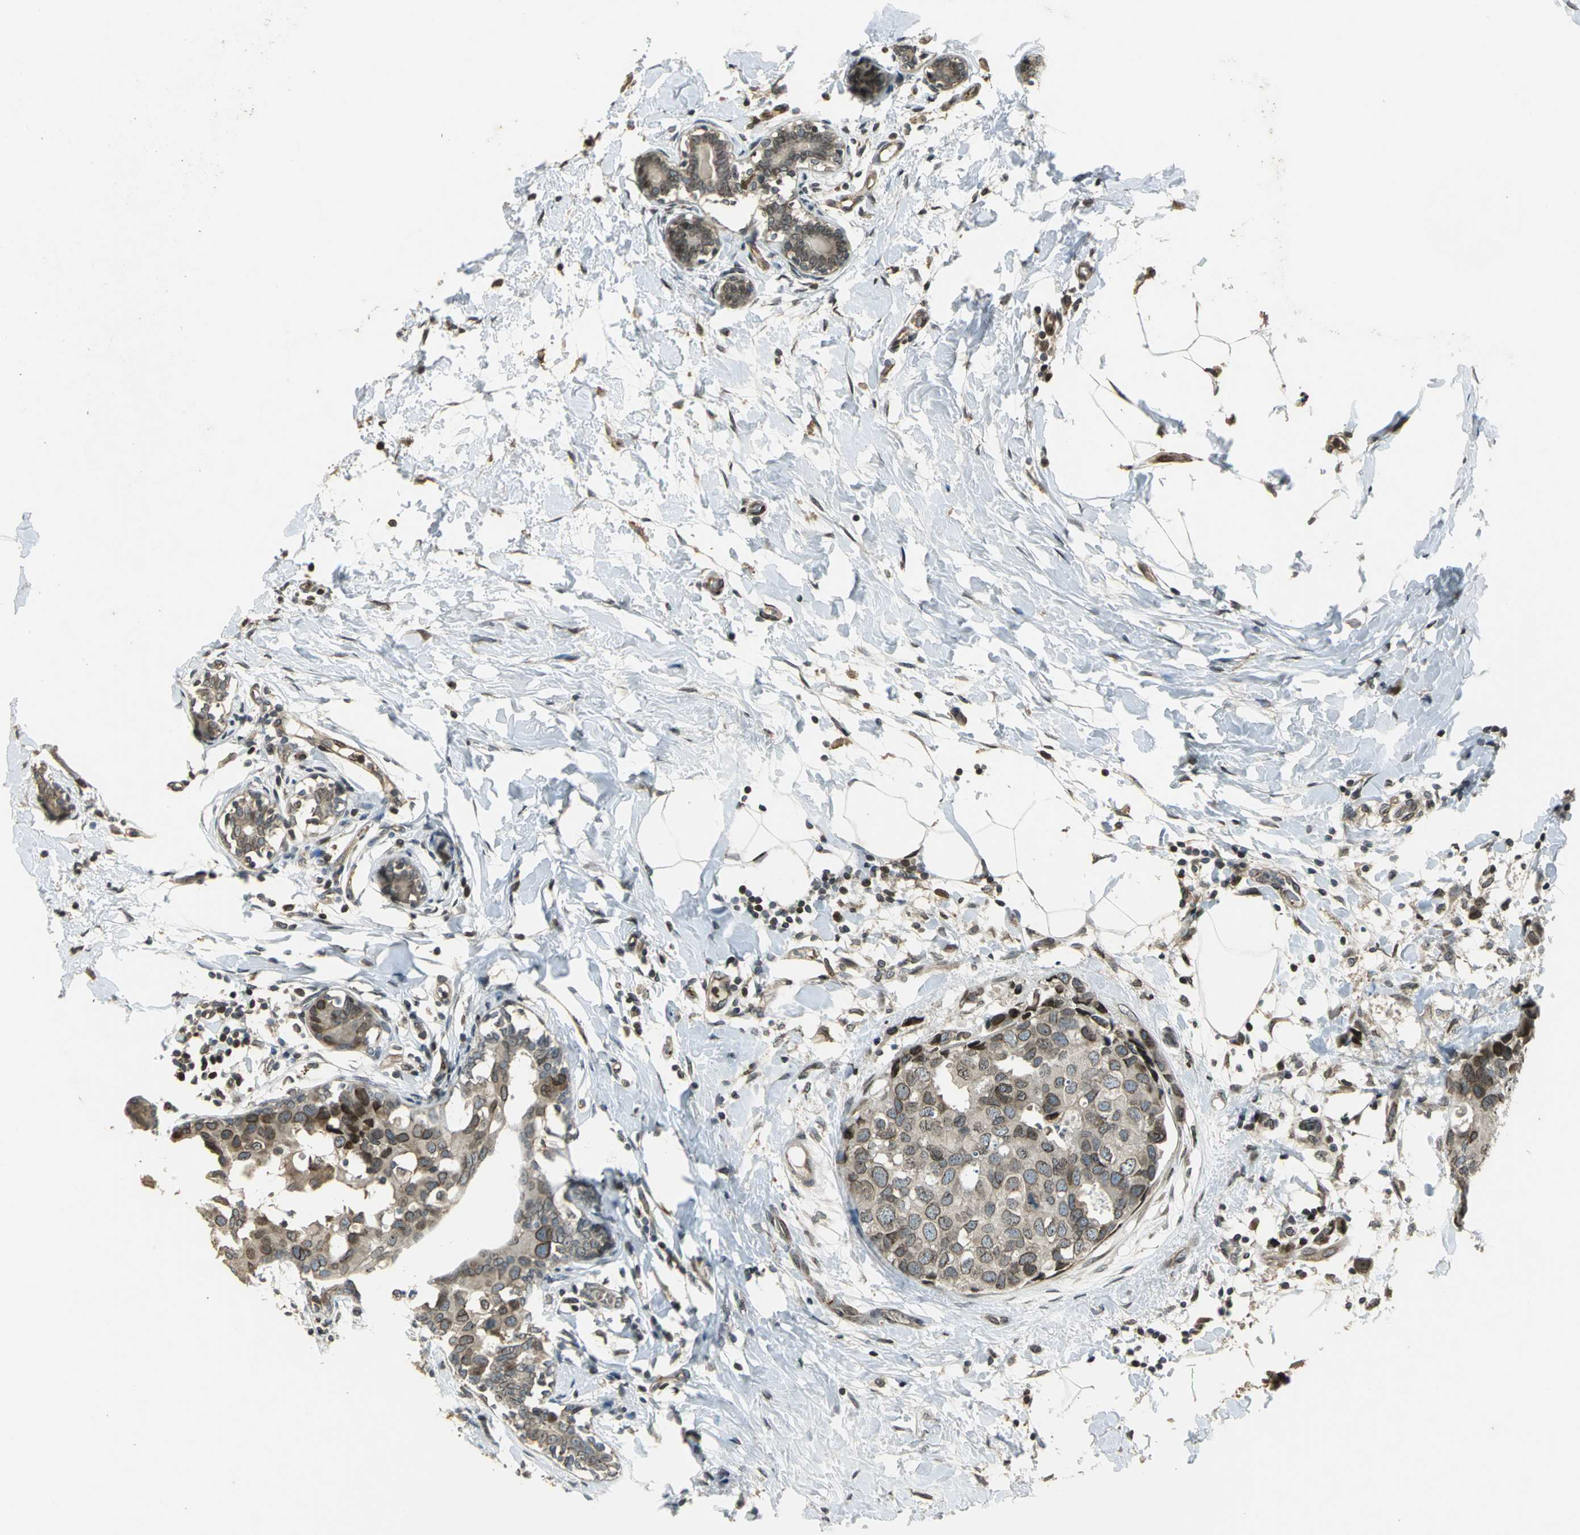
{"staining": {"intensity": "moderate", "quantity": ">75%", "location": "cytoplasmic/membranous,nuclear"}, "tissue": "breast cancer", "cell_type": "Tumor cells", "image_type": "cancer", "snomed": [{"axis": "morphology", "description": "Normal tissue, NOS"}, {"axis": "morphology", "description": "Duct carcinoma"}, {"axis": "topography", "description": "Breast"}], "caption": "Invasive ductal carcinoma (breast) stained with a protein marker shows moderate staining in tumor cells.", "gene": "BRIP1", "patient": {"sex": "female", "age": 50}}